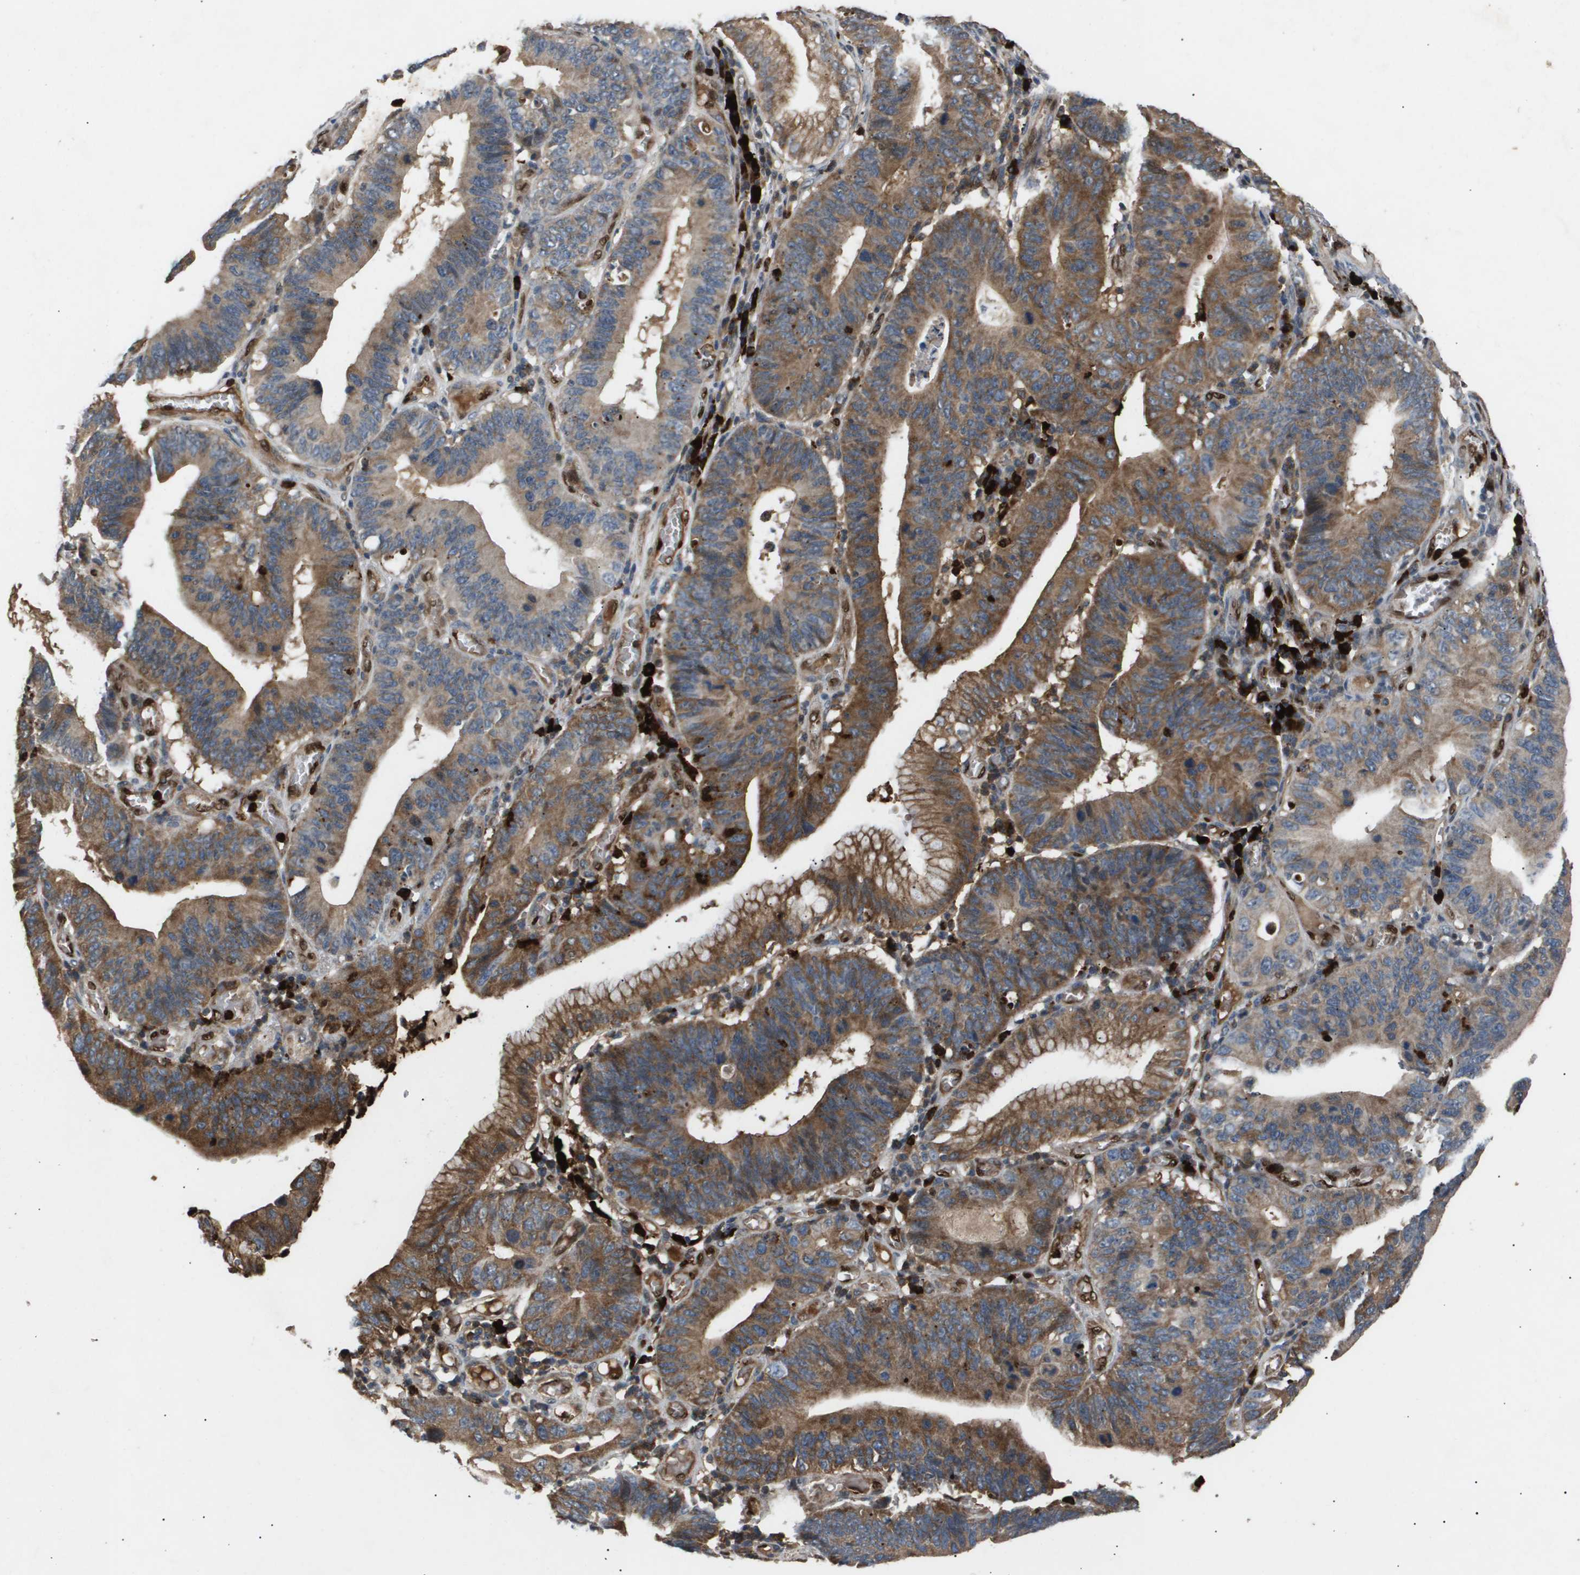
{"staining": {"intensity": "moderate", "quantity": "25%-75%", "location": "cytoplasmic/membranous"}, "tissue": "stomach cancer", "cell_type": "Tumor cells", "image_type": "cancer", "snomed": [{"axis": "morphology", "description": "Adenocarcinoma, NOS"}, {"axis": "topography", "description": "Stomach"}, {"axis": "topography", "description": "Gastric cardia"}], "caption": "Stomach cancer stained for a protein demonstrates moderate cytoplasmic/membranous positivity in tumor cells.", "gene": "ERG", "patient": {"sex": "male", "age": 59}}